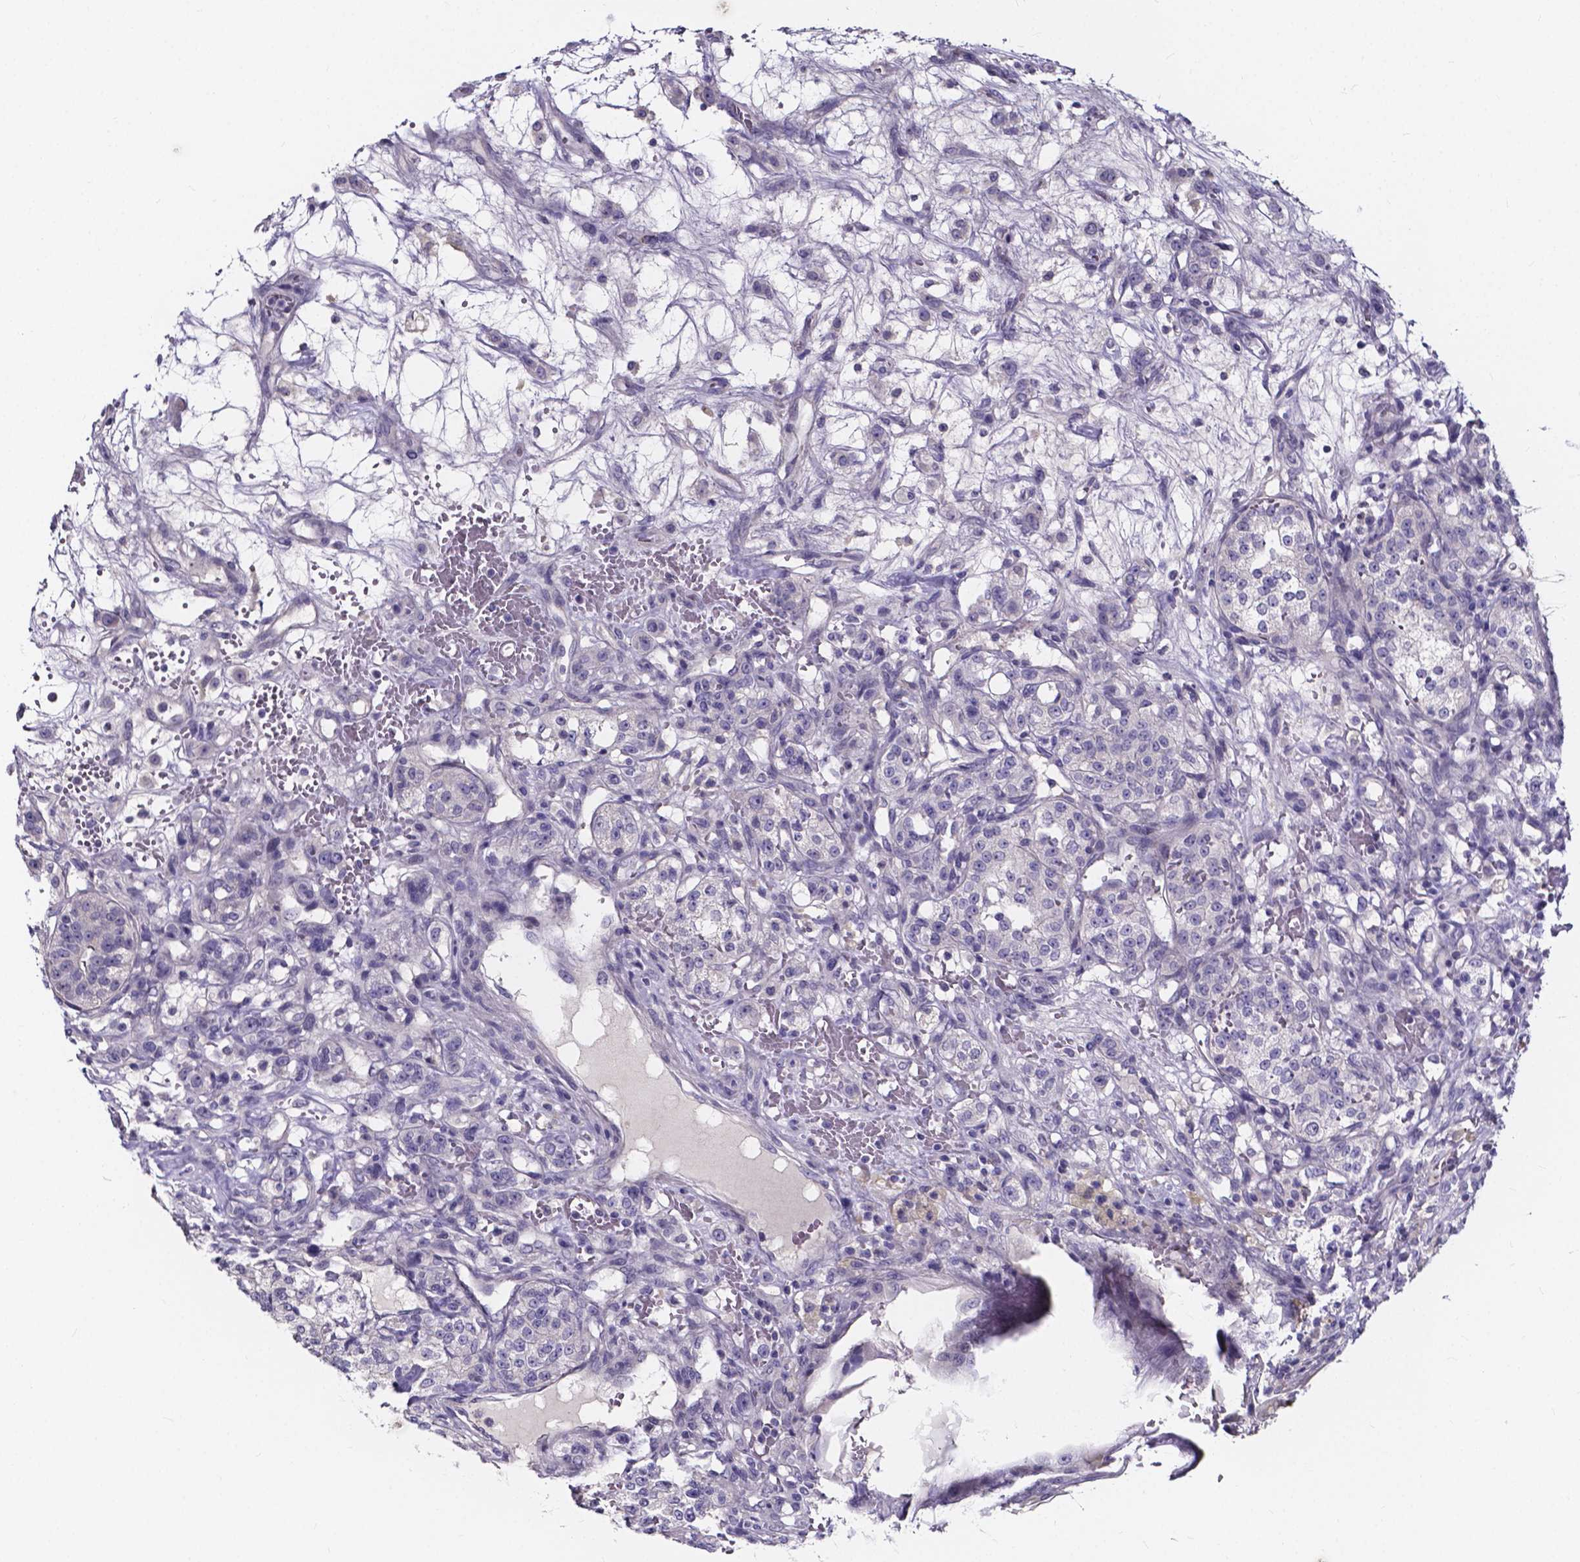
{"staining": {"intensity": "negative", "quantity": "none", "location": "none"}, "tissue": "renal cancer", "cell_type": "Tumor cells", "image_type": "cancer", "snomed": [{"axis": "morphology", "description": "Adenocarcinoma, NOS"}, {"axis": "topography", "description": "Kidney"}], "caption": "A high-resolution micrograph shows immunohistochemistry staining of adenocarcinoma (renal), which exhibits no significant expression in tumor cells.", "gene": "SPOCD1", "patient": {"sex": "female", "age": 63}}